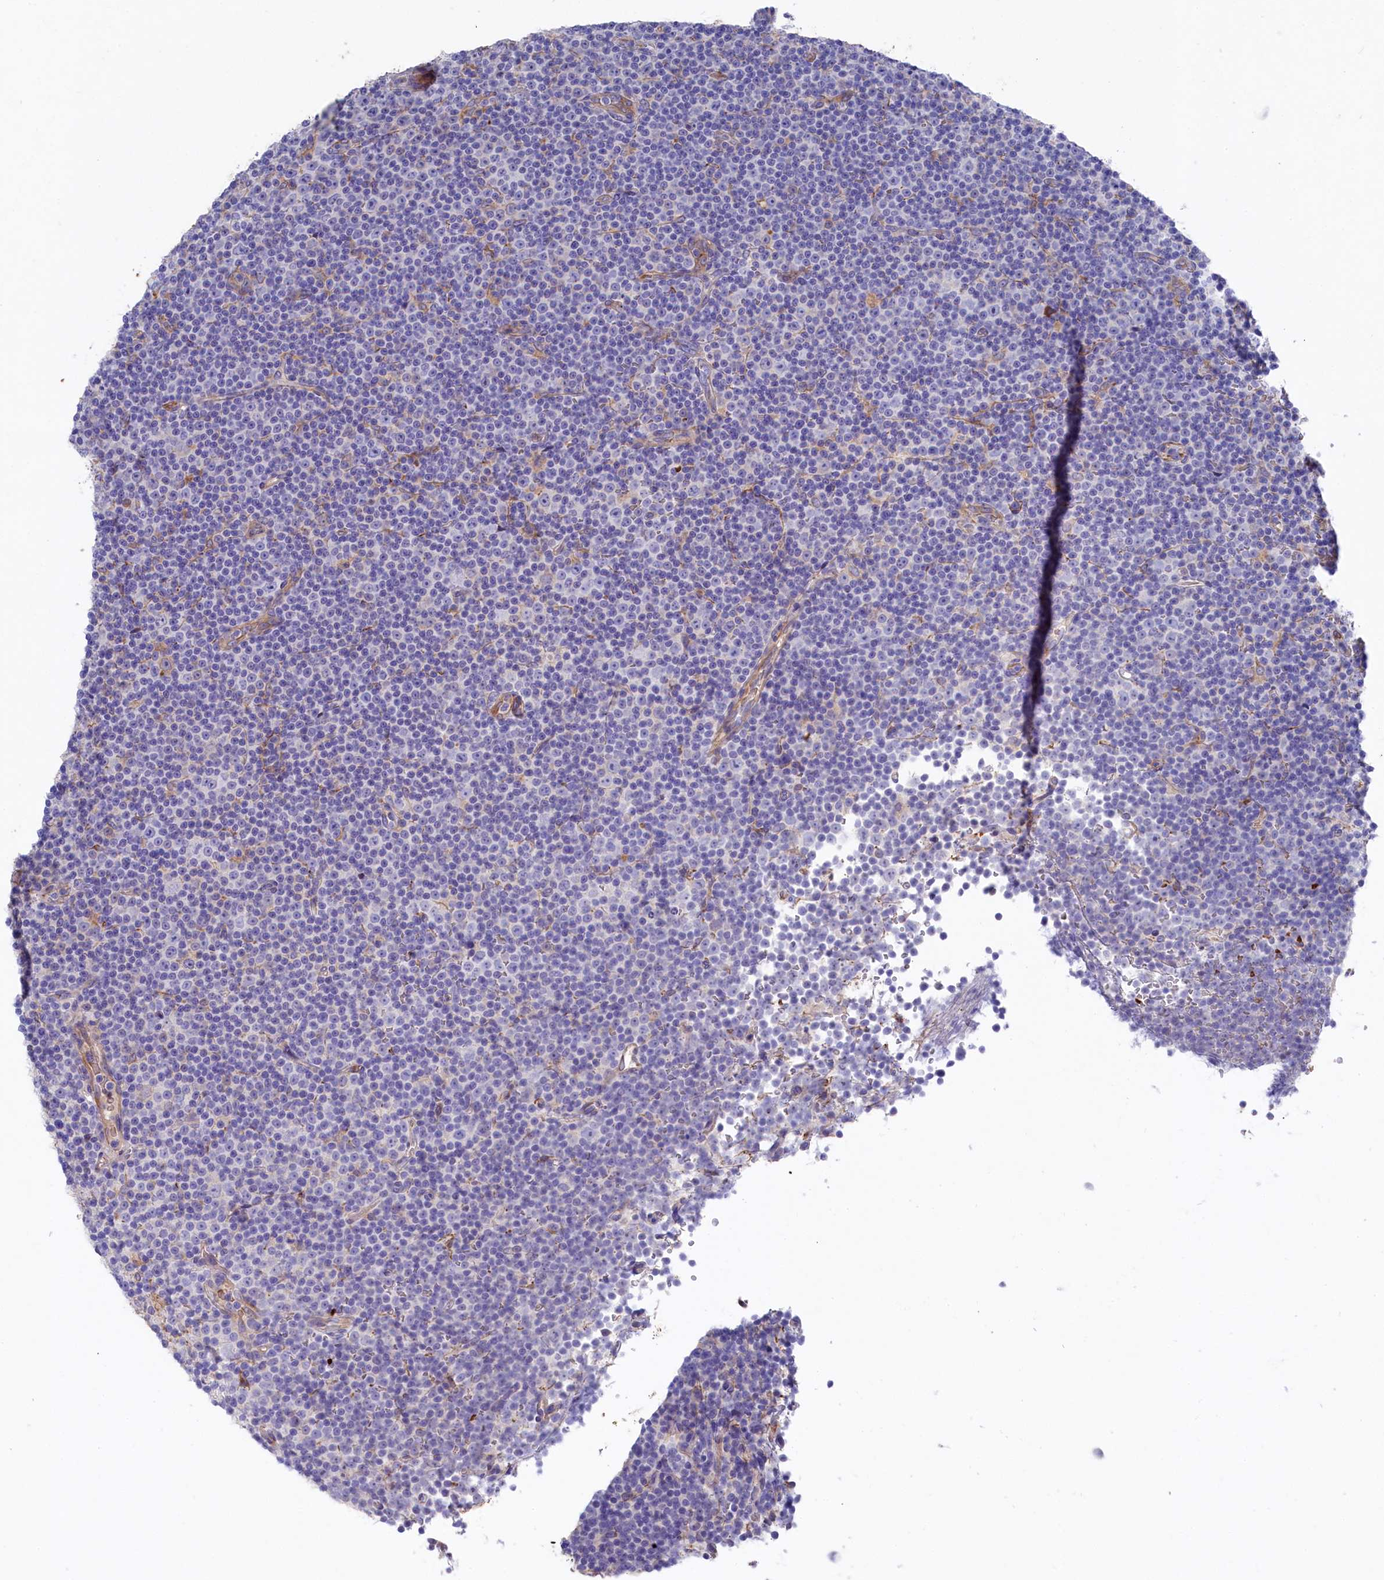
{"staining": {"intensity": "negative", "quantity": "none", "location": "none"}, "tissue": "lymphoma", "cell_type": "Tumor cells", "image_type": "cancer", "snomed": [{"axis": "morphology", "description": "Malignant lymphoma, non-Hodgkin's type, Low grade"}, {"axis": "topography", "description": "Lymph node"}], "caption": "A high-resolution image shows immunohistochemistry staining of low-grade malignant lymphoma, non-Hodgkin's type, which displays no significant staining in tumor cells.", "gene": "LHFPL4", "patient": {"sex": "female", "age": 67}}